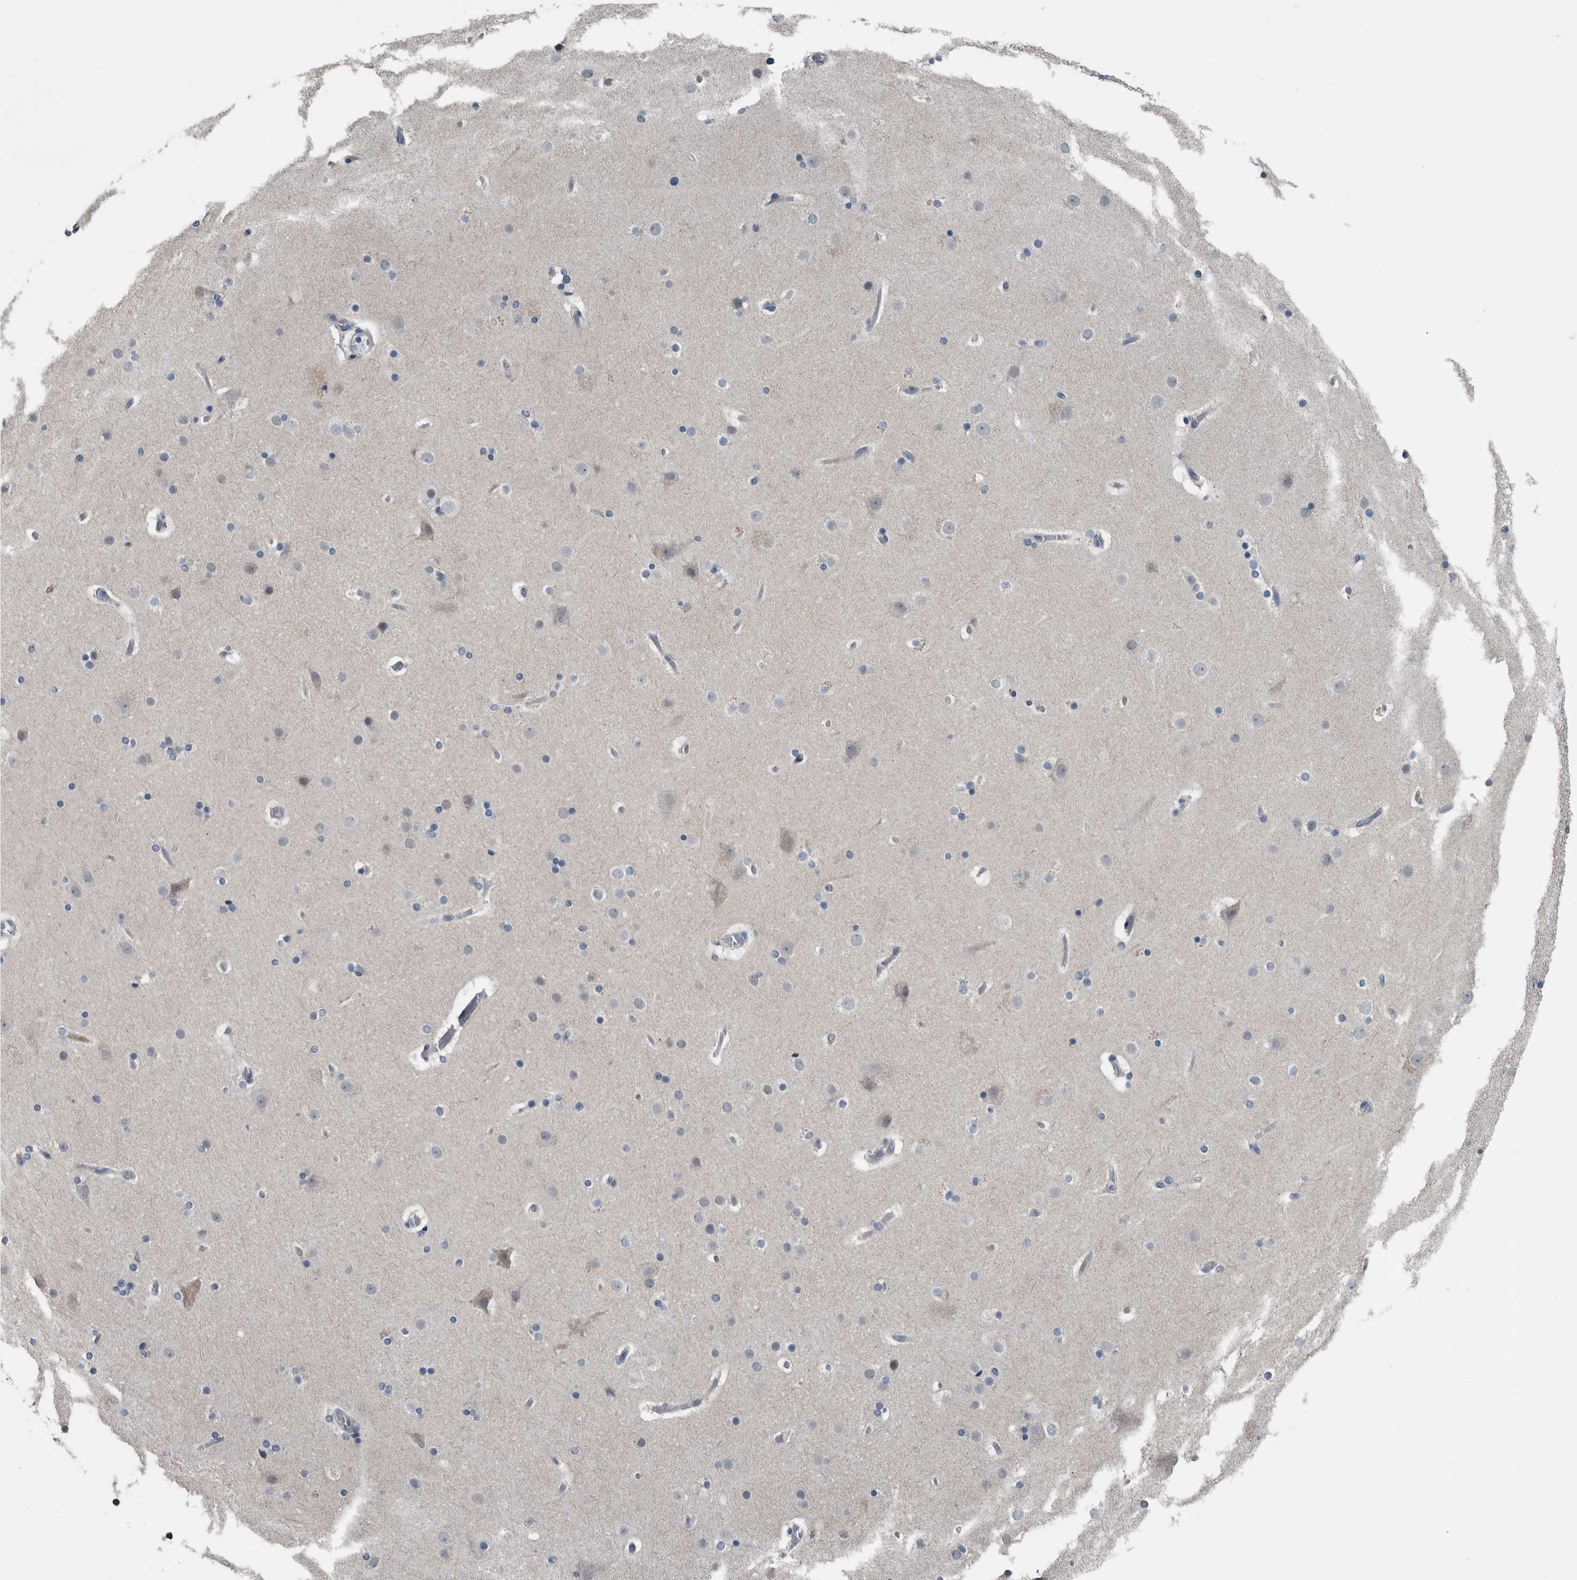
{"staining": {"intensity": "negative", "quantity": "none", "location": "none"}, "tissue": "cerebral cortex", "cell_type": "Endothelial cells", "image_type": "normal", "snomed": [{"axis": "morphology", "description": "Normal tissue, NOS"}, {"axis": "topography", "description": "Cerebral cortex"}], "caption": "Endothelial cells show no significant protein staining in normal cerebral cortex. Brightfield microscopy of IHC stained with DAB (brown) and hematoxylin (blue), captured at high magnification.", "gene": "KRT20", "patient": {"sex": "male", "age": 57}}